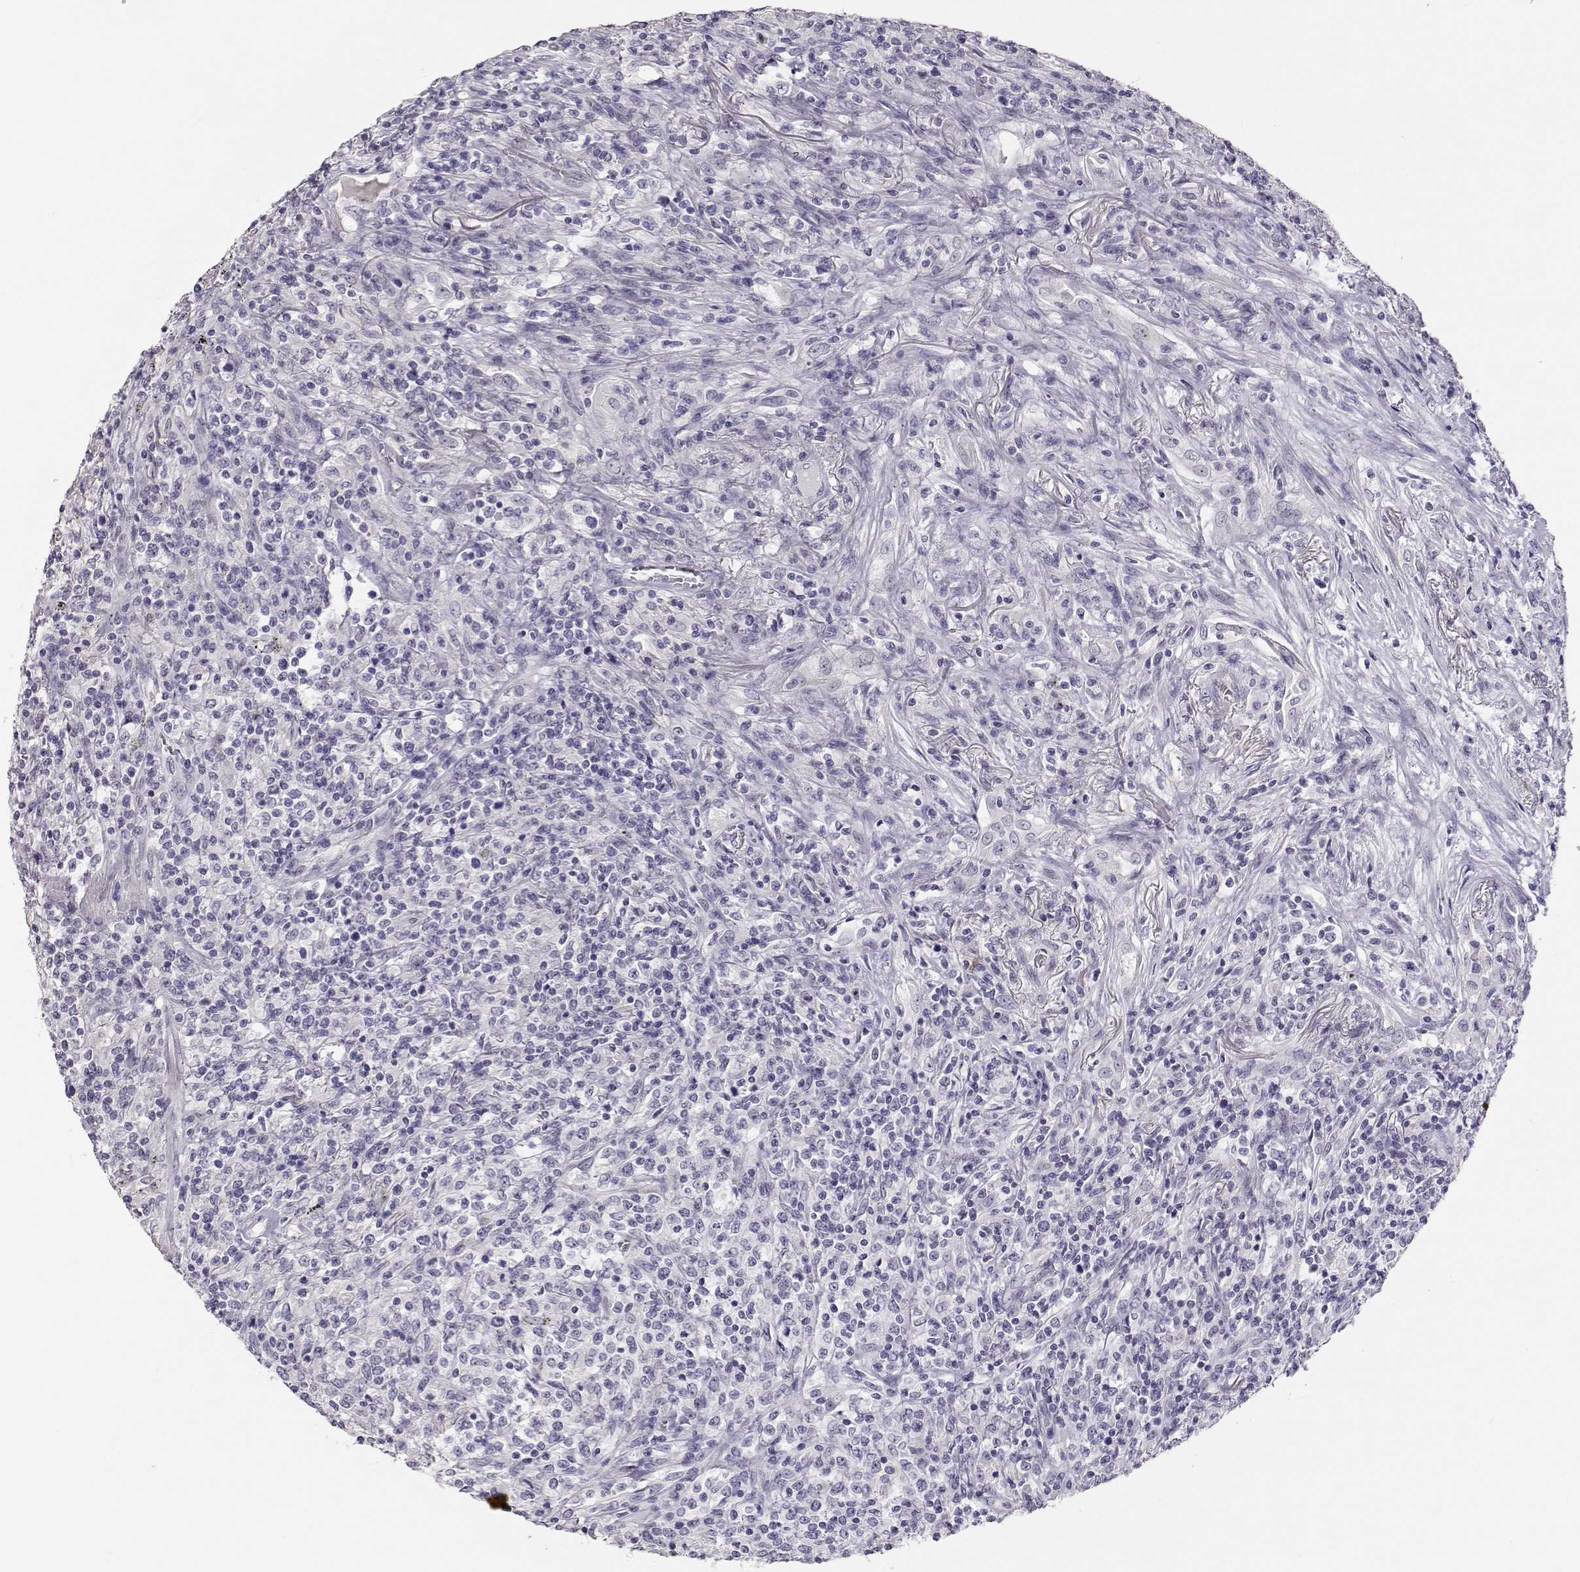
{"staining": {"intensity": "negative", "quantity": "none", "location": "none"}, "tissue": "lymphoma", "cell_type": "Tumor cells", "image_type": "cancer", "snomed": [{"axis": "morphology", "description": "Malignant lymphoma, non-Hodgkin's type, High grade"}, {"axis": "topography", "description": "Lung"}], "caption": "The image shows no staining of tumor cells in lymphoma.", "gene": "MAGEC1", "patient": {"sex": "male", "age": 79}}